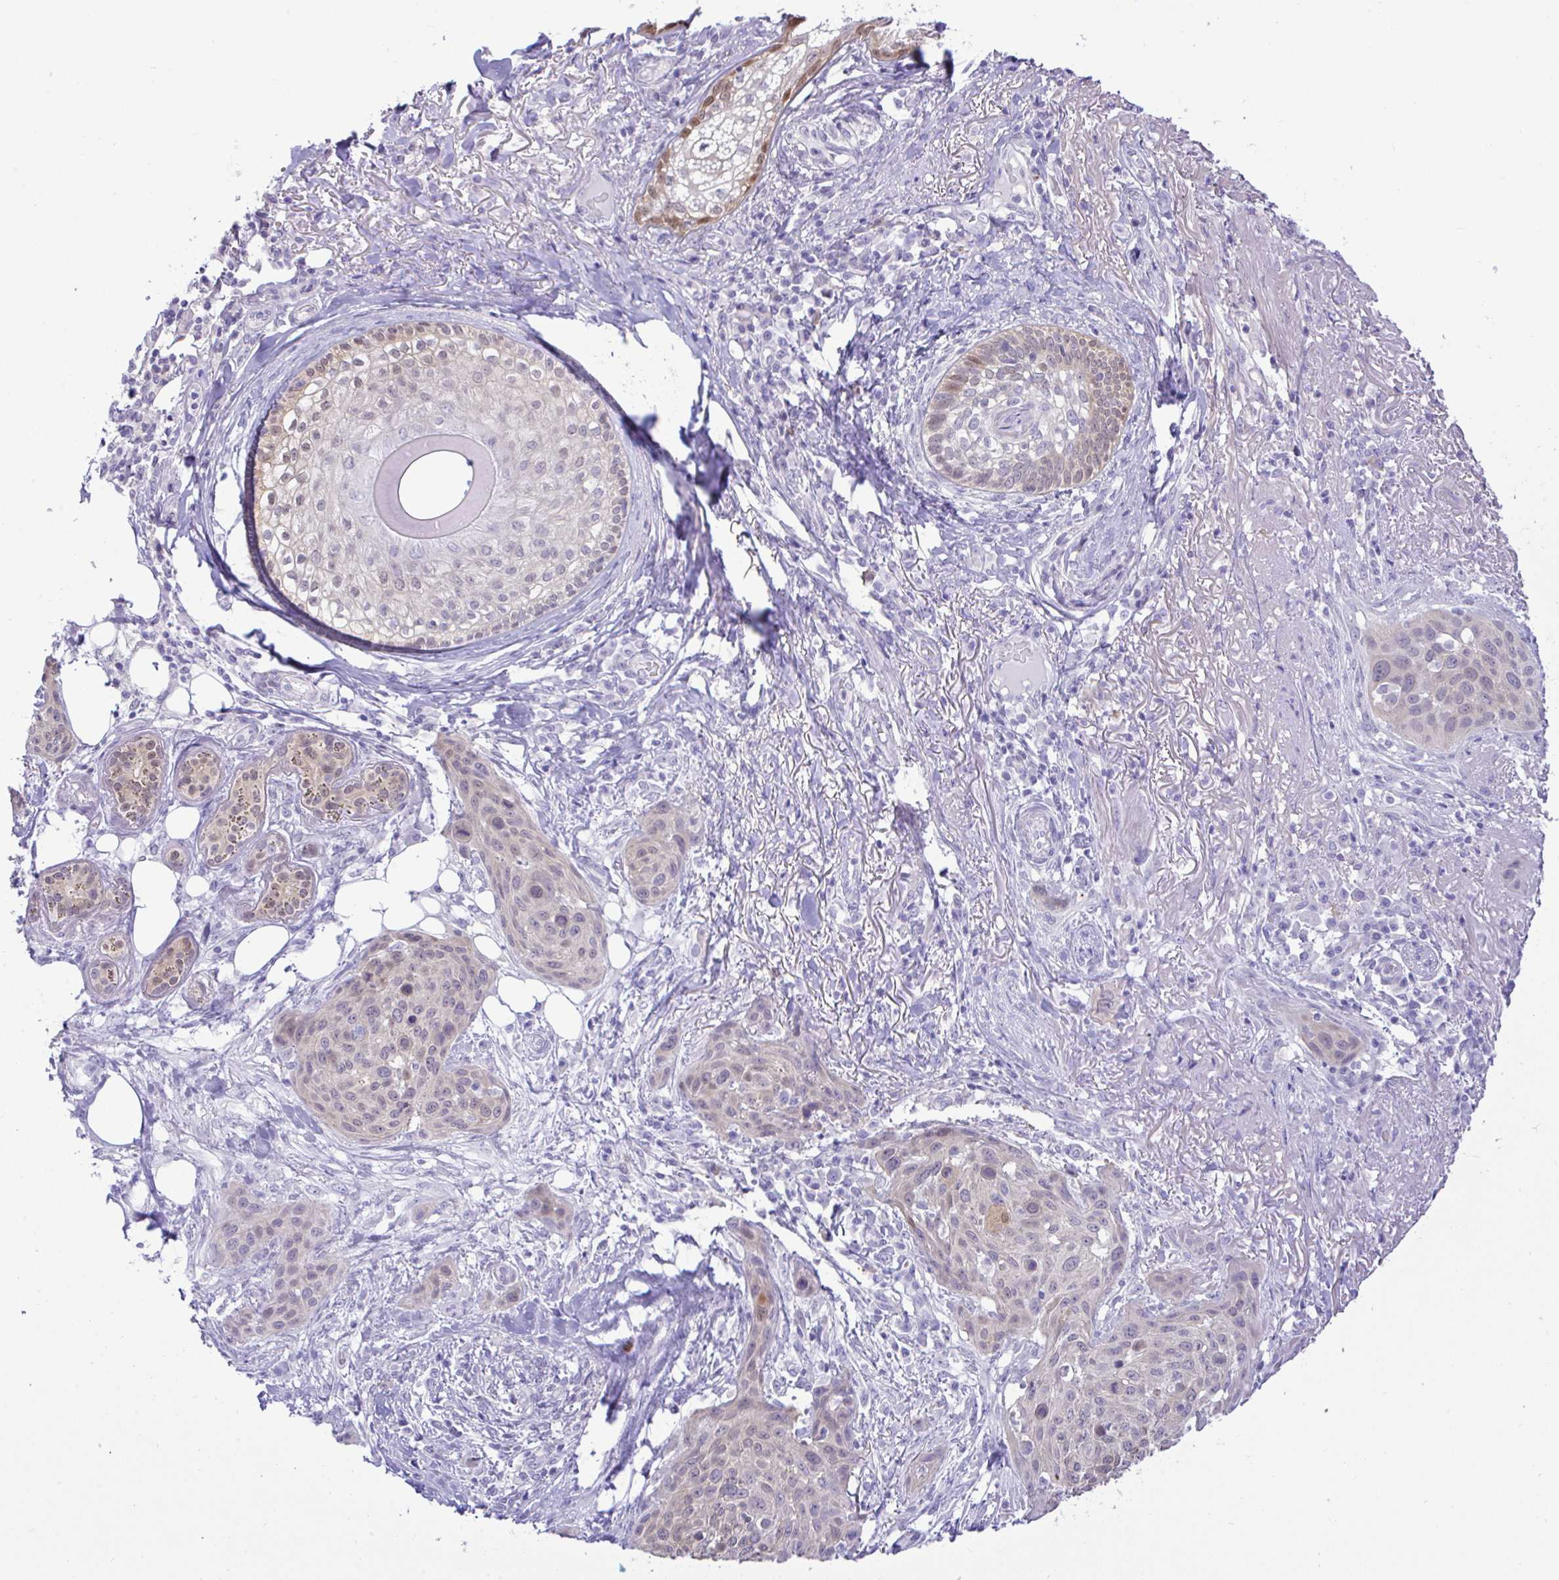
{"staining": {"intensity": "weak", "quantity": "<25%", "location": "nuclear"}, "tissue": "skin cancer", "cell_type": "Tumor cells", "image_type": "cancer", "snomed": [{"axis": "morphology", "description": "Squamous cell carcinoma, NOS"}, {"axis": "topography", "description": "Skin"}], "caption": "An immunohistochemistry (IHC) histopathology image of skin squamous cell carcinoma is shown. There is no staining in tumor cells of skin squamous cell carcinoma.", "gene": "ZNF485", "patient": {"sex": "female", "age": 87}}